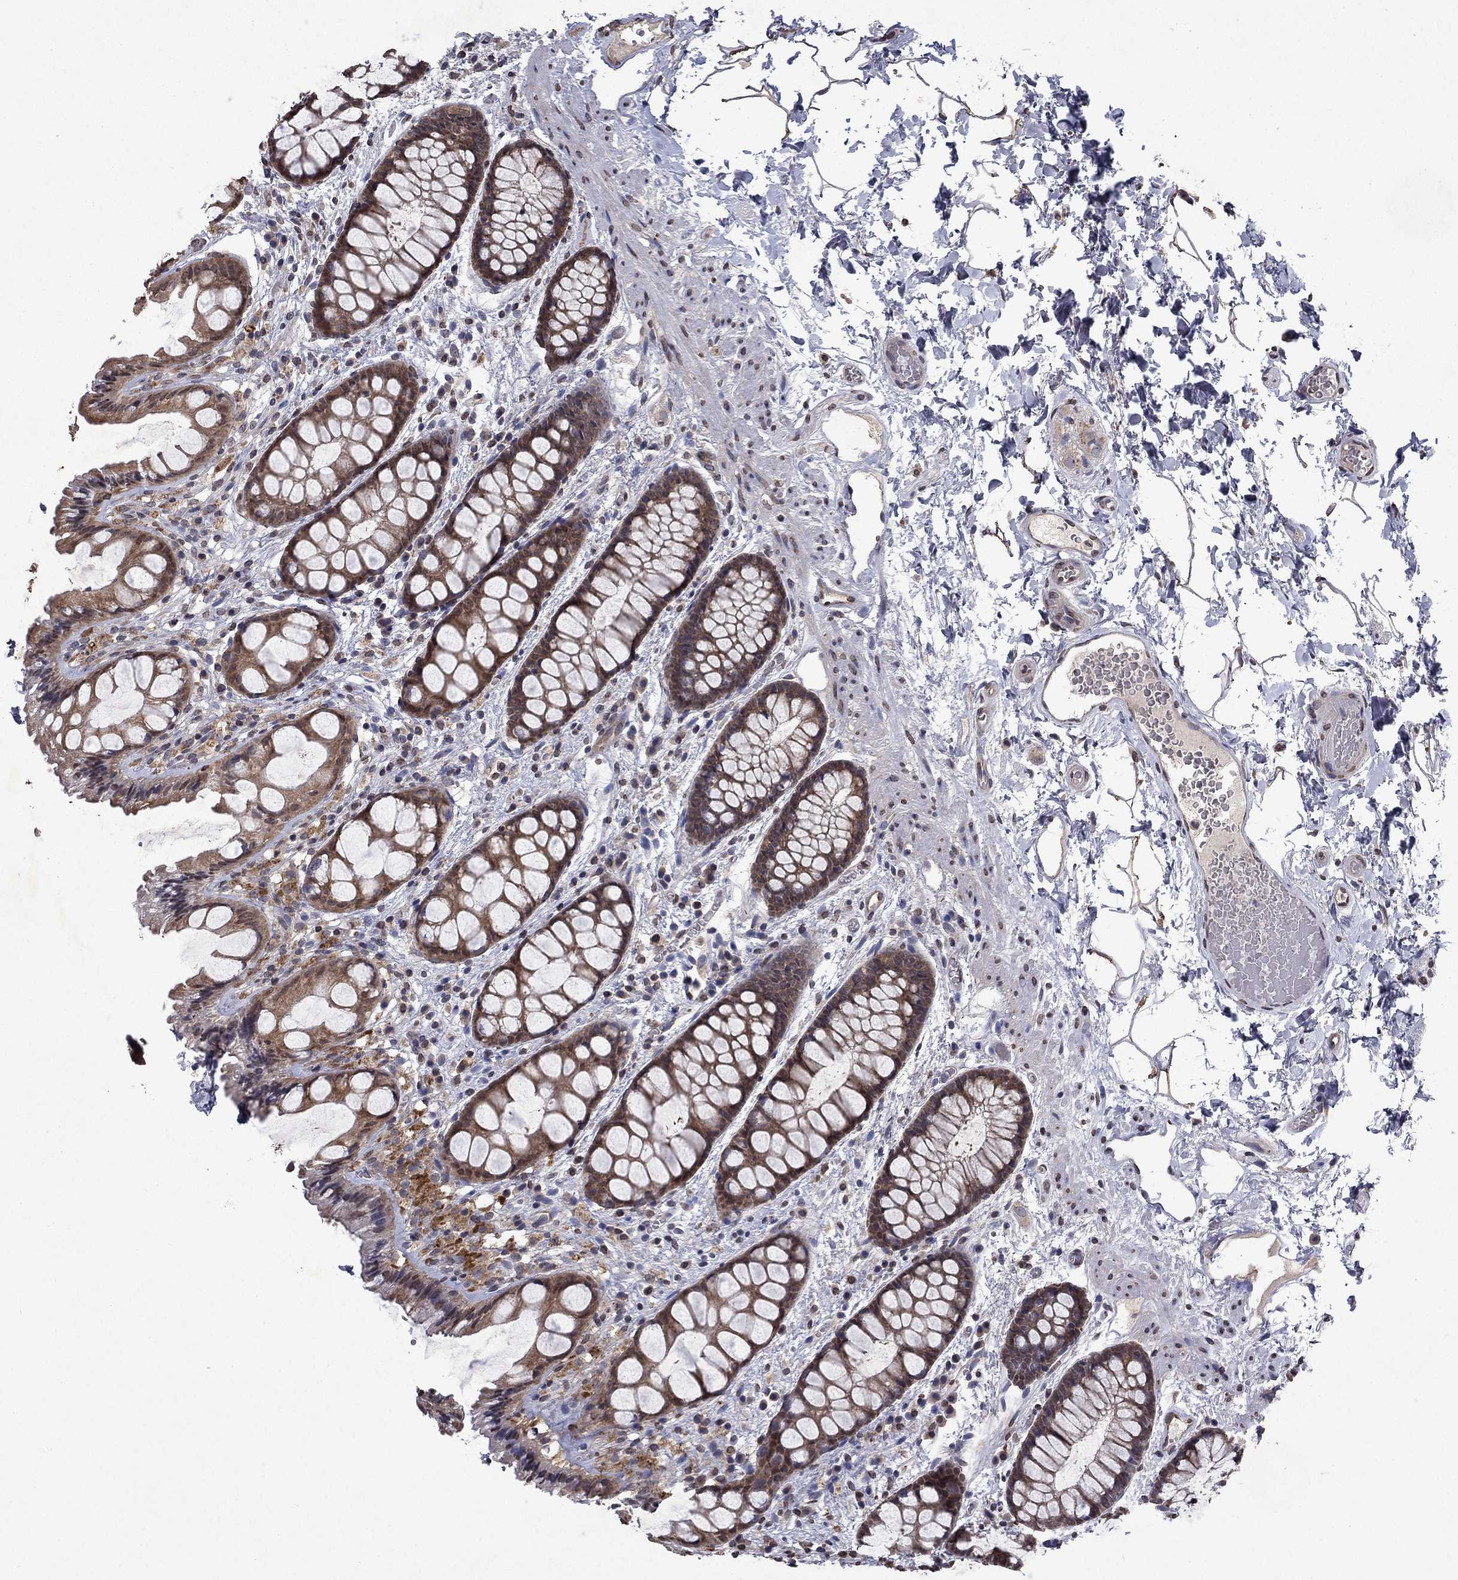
{"staining": {"intensity": "moderate", "quantity": "25%-75%", "location": "cytoplasmic/membranous,nuclear"}, "tissue": "rectum", "cell_type": "Glandular cells", "image_type": "normal", "snomed": [{"axis": "morphology", "description": "Normal tissue, NOS"}, {"axis": "topography", "description": "Rectum"}], "caption": "IHC staining of normal rectum, which demonstrates medium levels of moderate cytoplasmic/membranous,nuclear expression in about 25%-75% of glandular cells indicating moderate cytoplasmic/membranous,nuclear protein staining. The staining was performed using DAB (brown) for protein detection and nuclei were counterstained in hematoxylin (blue).", "gene": "TTC38", "patient": {"sex": "female", "age": 62}}